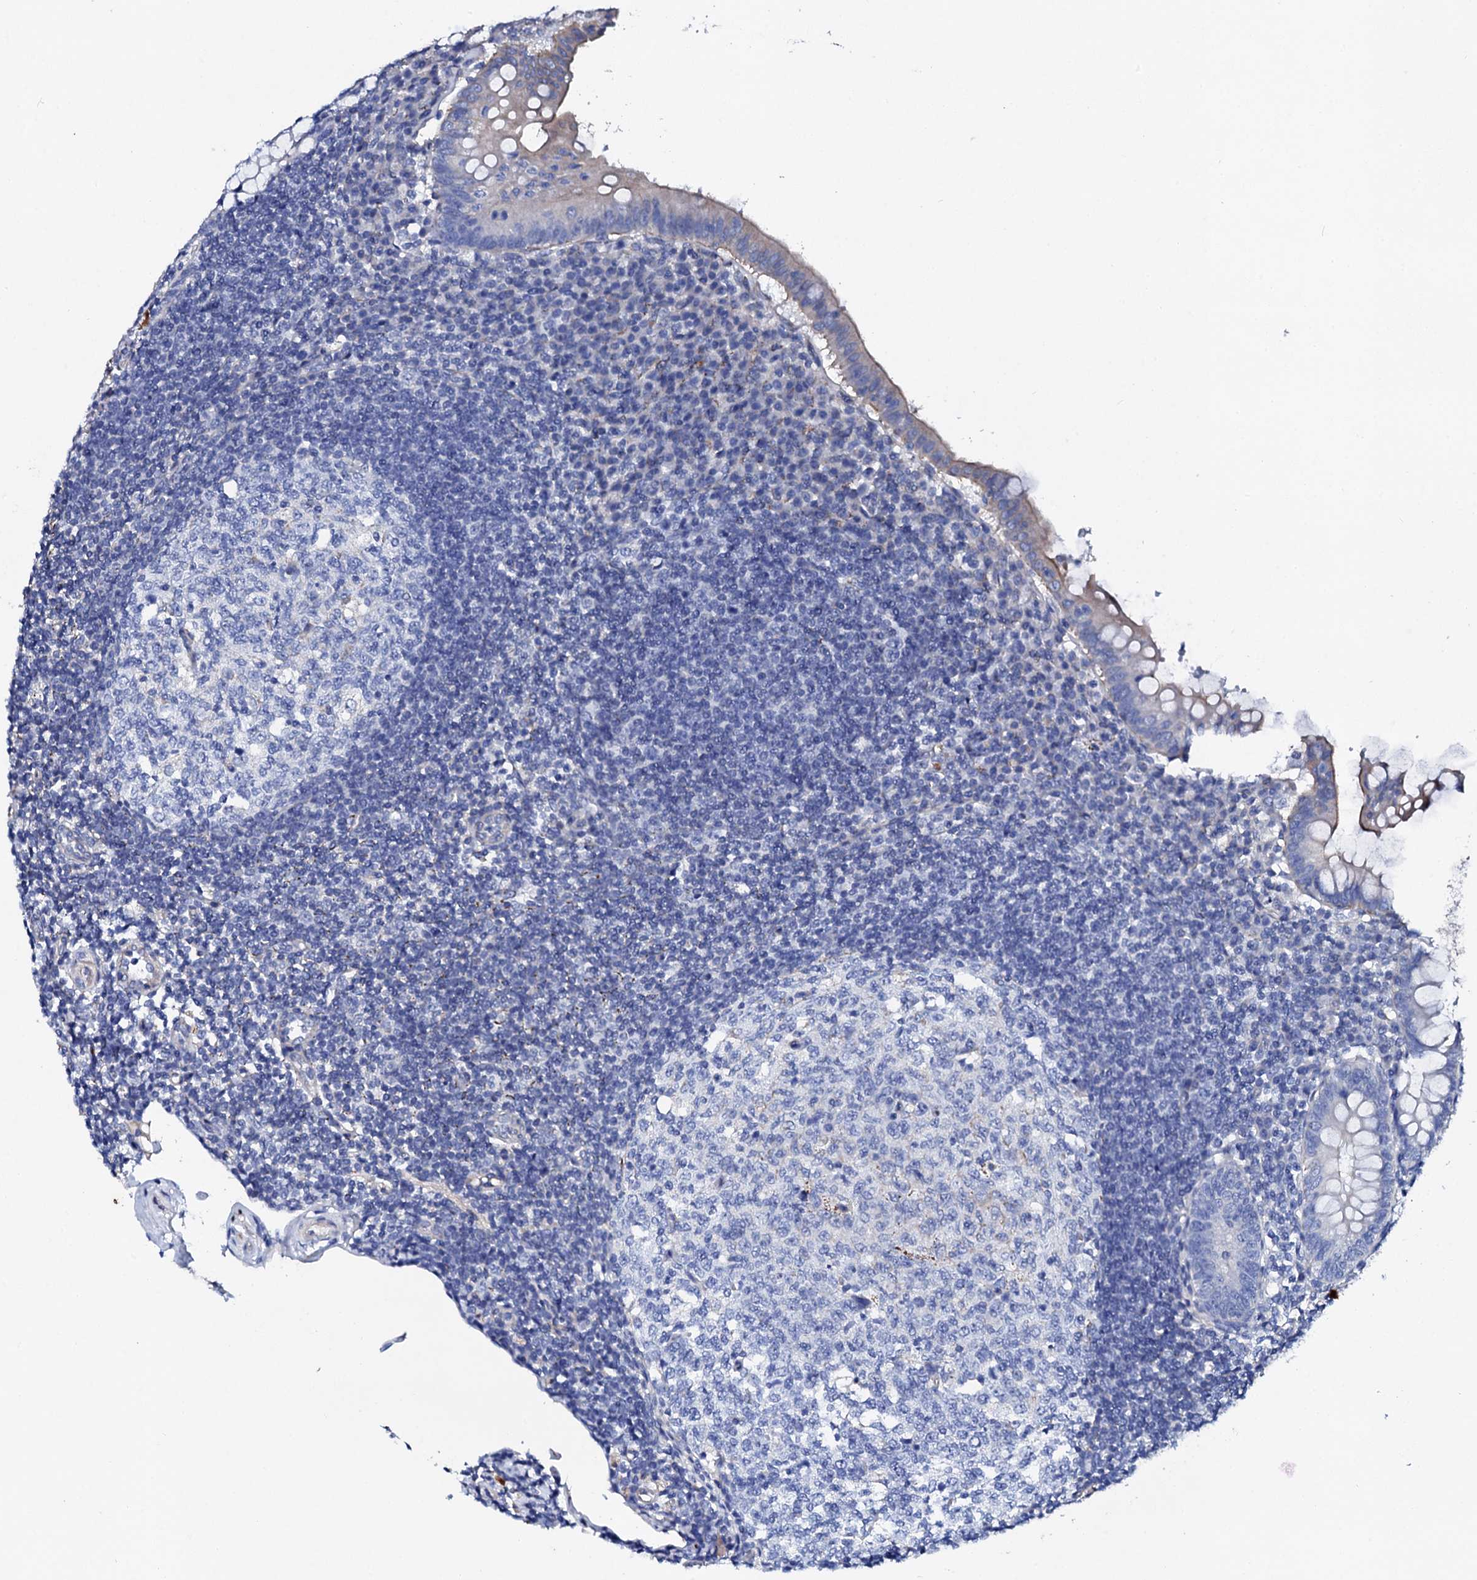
{"staining": {"intensity": "negative", "quantity": "none", "location": "none"}, "tissue": "appendix", "cell_type": "Glandular cells", "image_type": "normal", "snomed": [{"axis": "morphology", "description": "Normal tissue, NOS"}, {"axis": "topography", "description": "Appendix"}], "caption": "Unremarkable appendix was stained to show a protein in brown. There is no significant expression in glandular cells. (IHC, brightfield microscopy, high magnification).", "gene": "KLHL32", "patient": {"sex": "female", "age": 33}}